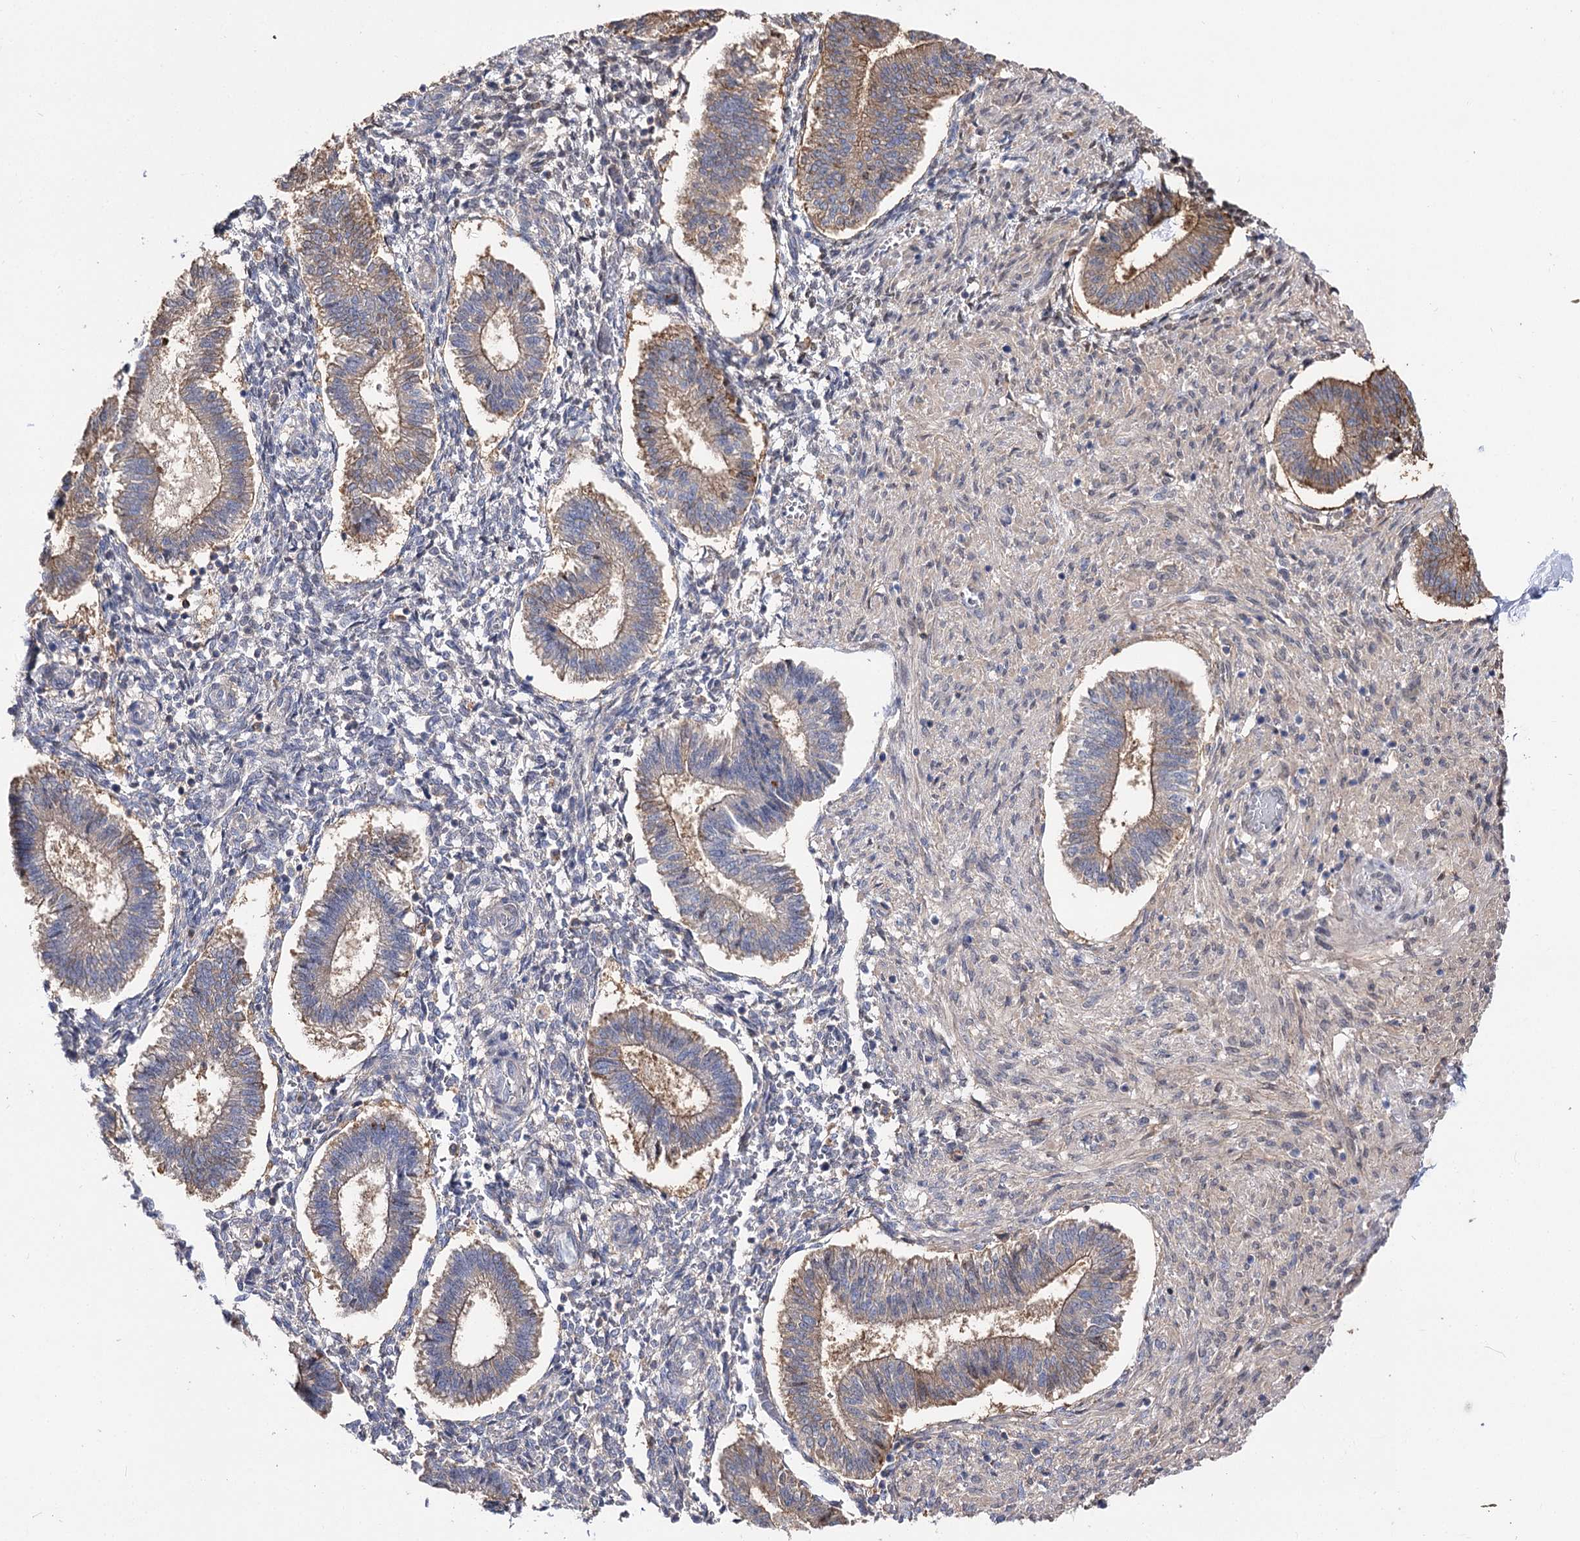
{"staining": {"intensity": "negative", "quantity": "none", "location": "none"}, "tissue": "endometrium", "cell_type": "Cells in endometrial stroma", "image_type": "normal", "snomed": [{"axis": "morphology", "description": "Normal tissue, NOS"}, {"axis": "topography", "description": "Endometrium"}], "caption": "Endometrium stained for a protein using immunohistochemistry reveals no expression cells in endometrial stroma.", "gene": "UGP2", "patient": {"sex": "female", "age": 25}}